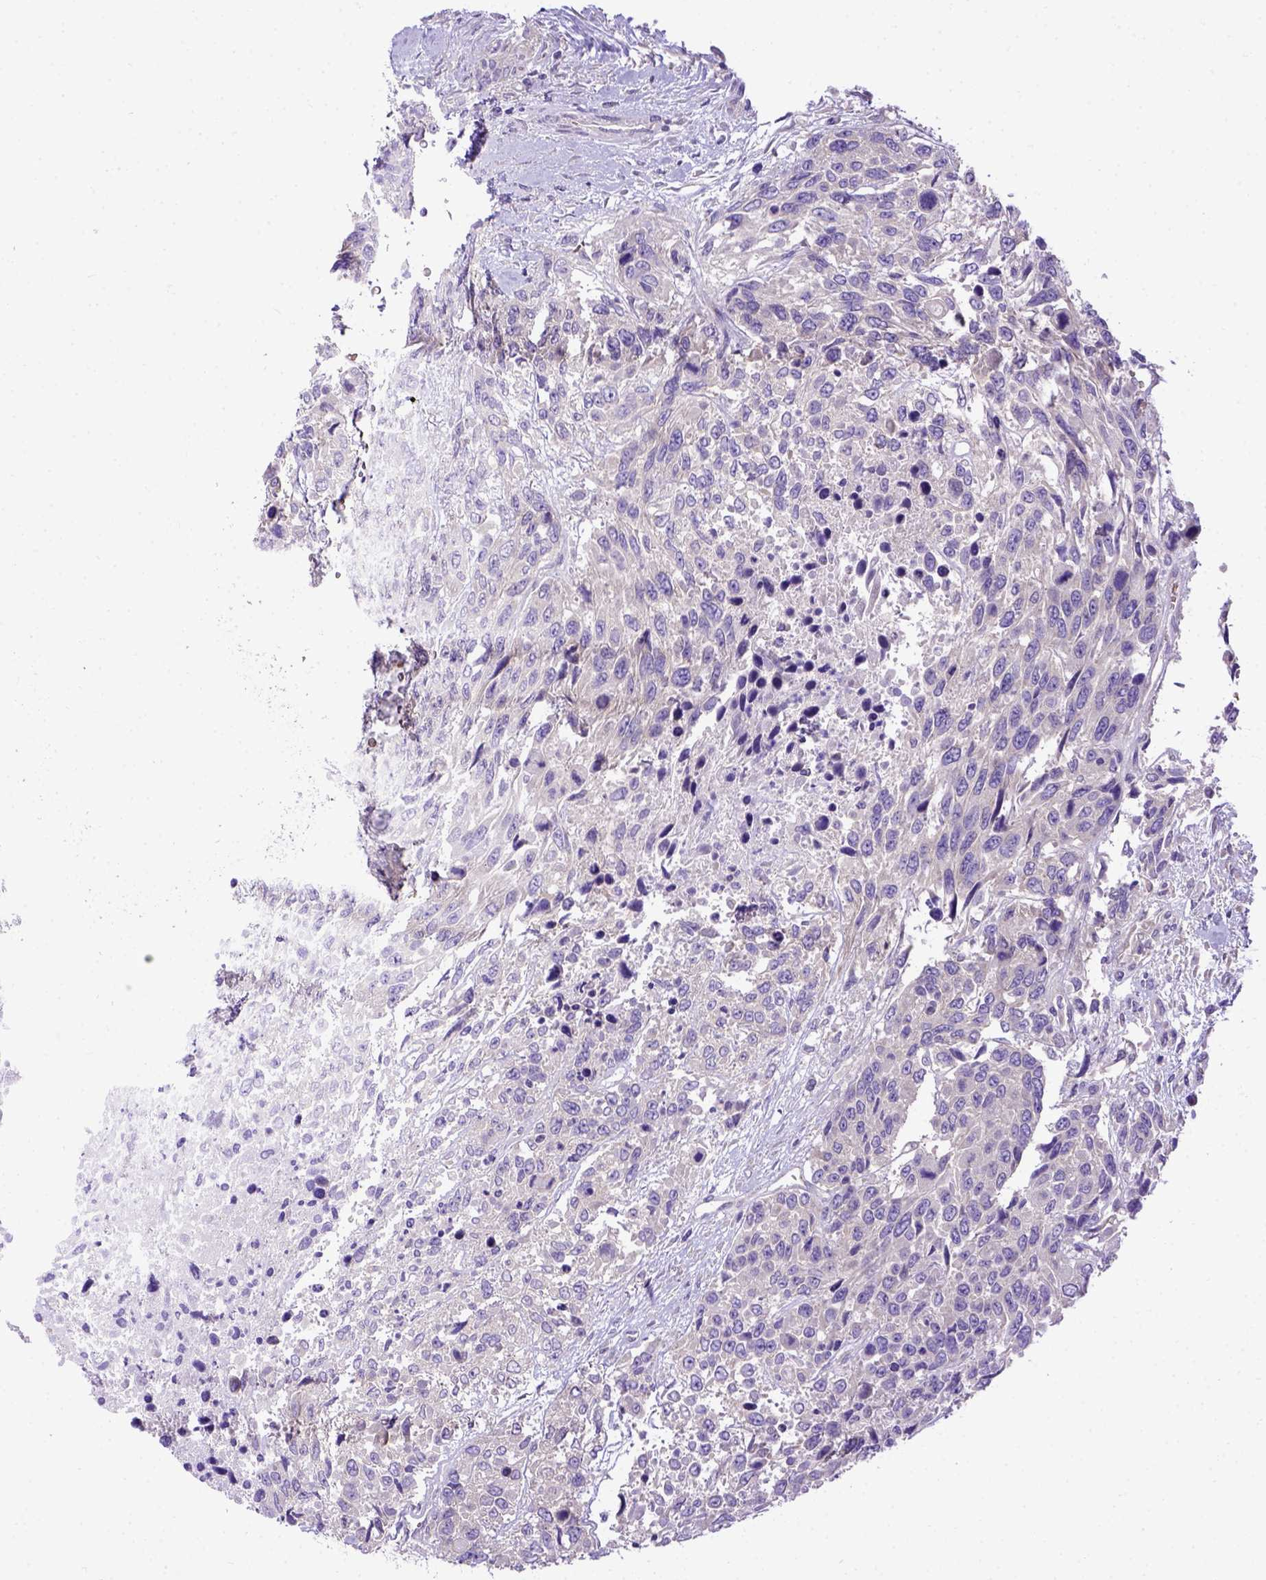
{"staining": {"intensity": "negative", "quantity": "none", "location": "none"}, "tissue": "urothelial cancer", "cell_type": "Tumor cells", "image_type": "cancer", "snomed": [{"axis": "morphology", "description": "Urothelial carcinoma, High grade"}, {"axis": "topography", "description": "Urinary bladder"}], "caption": "Immunohistochemistry (IHC) of urothelial carcinoma (high-grade) displays no expression in tumor cells.", "gene": "ADAM12", "patient": {"sex": "female", "age": 70}}